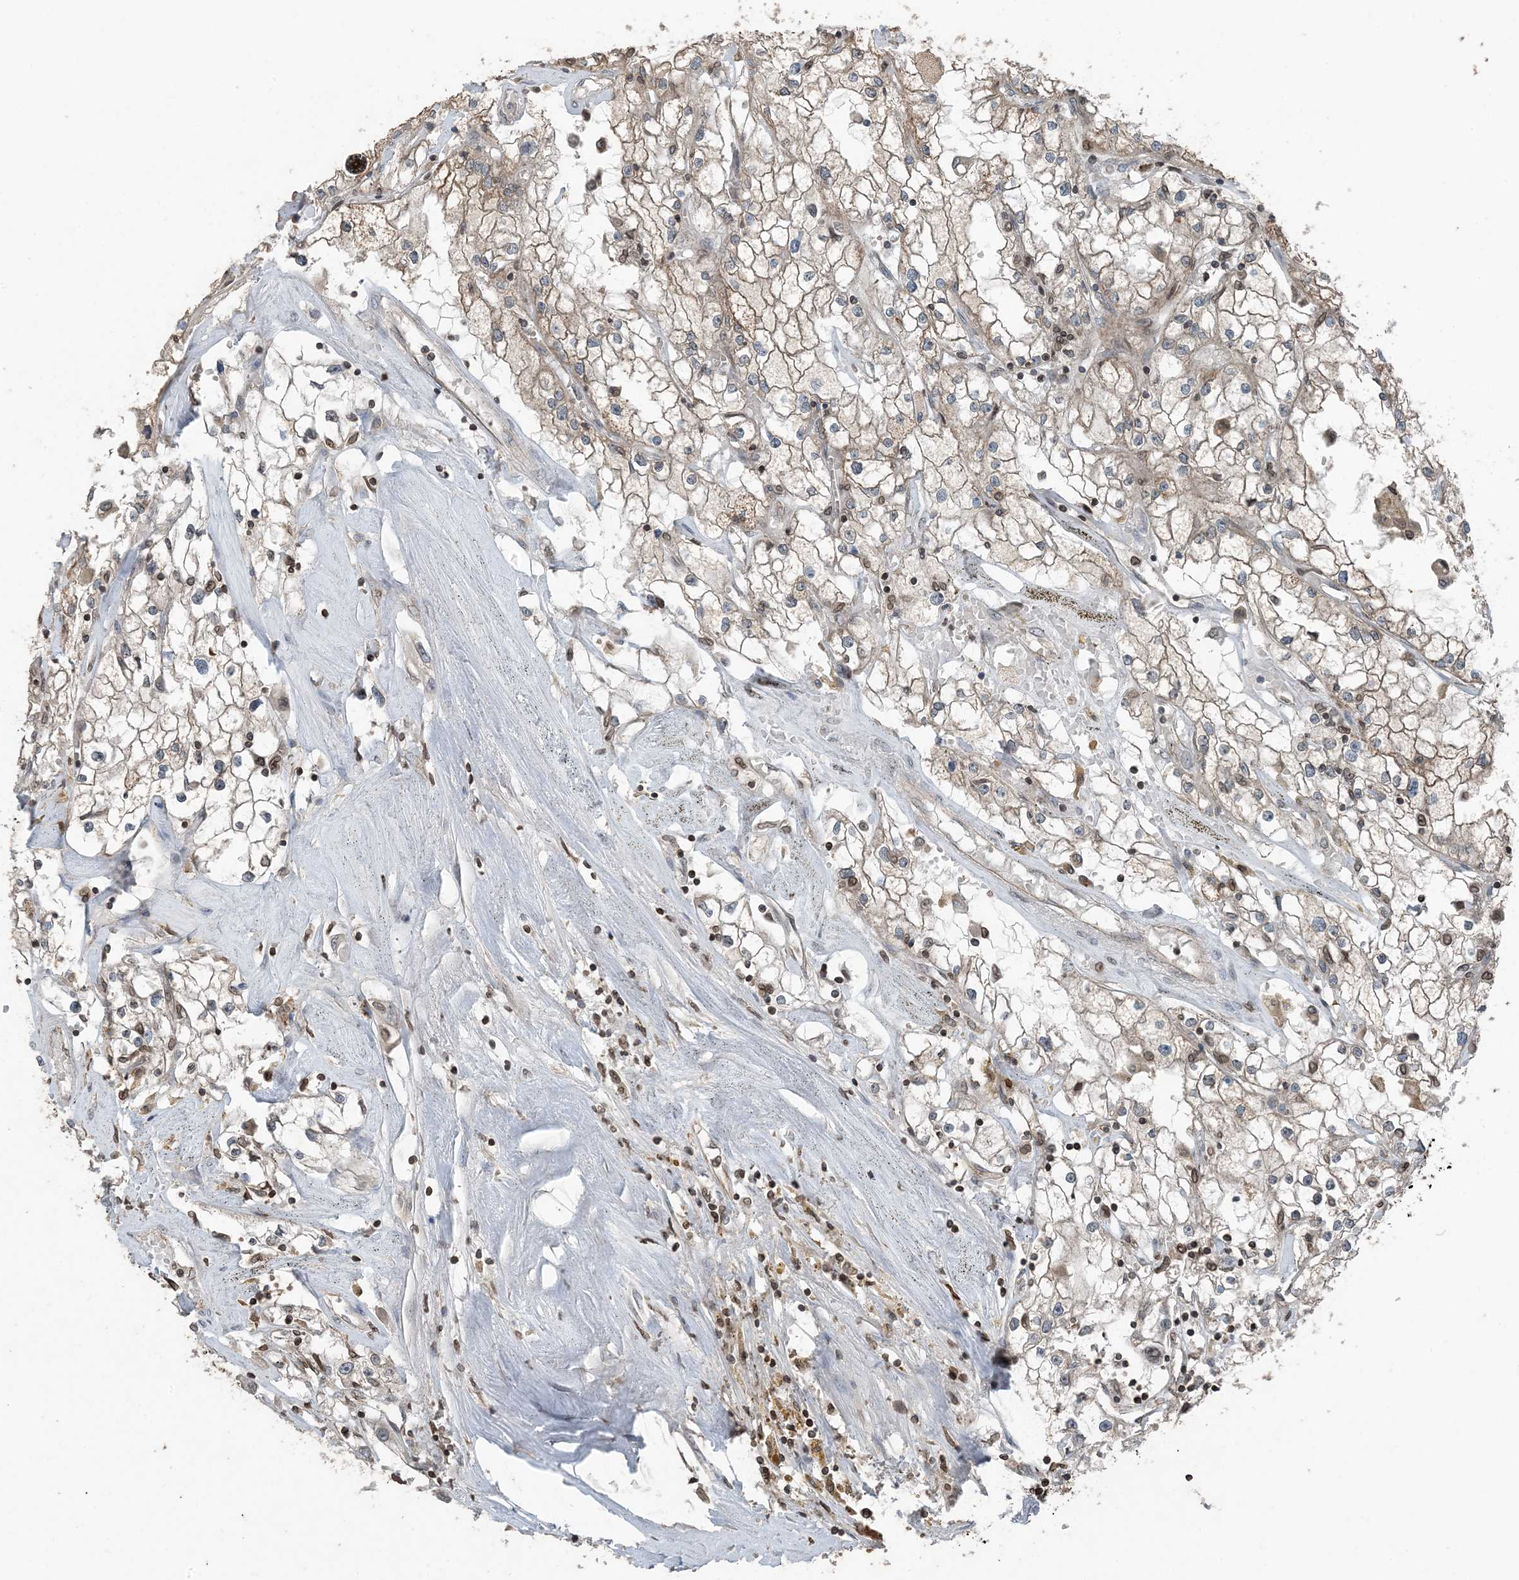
{"staining": {"intensity": "weak", "quantity": "25%-75%", "location": "cytoplasmic/membranous,nuclear"}, "tissue": "renal cancer", "cell_type": "Tumor cells", "image_type": "cancer", "snomed": [{"axis": "morphology", "description": "Adenocarcinoma, NOS"}, {"axis": "topography", "description": "Kidney"}], "caption": "Adenocarcinoma (renal) stained for a protein demonstrates weak cytoplasmic/membranous and nuclear positivity in tumor cells.", "gene": "ZFAND2B", "patient": {"sex": "male", "age": 56}}